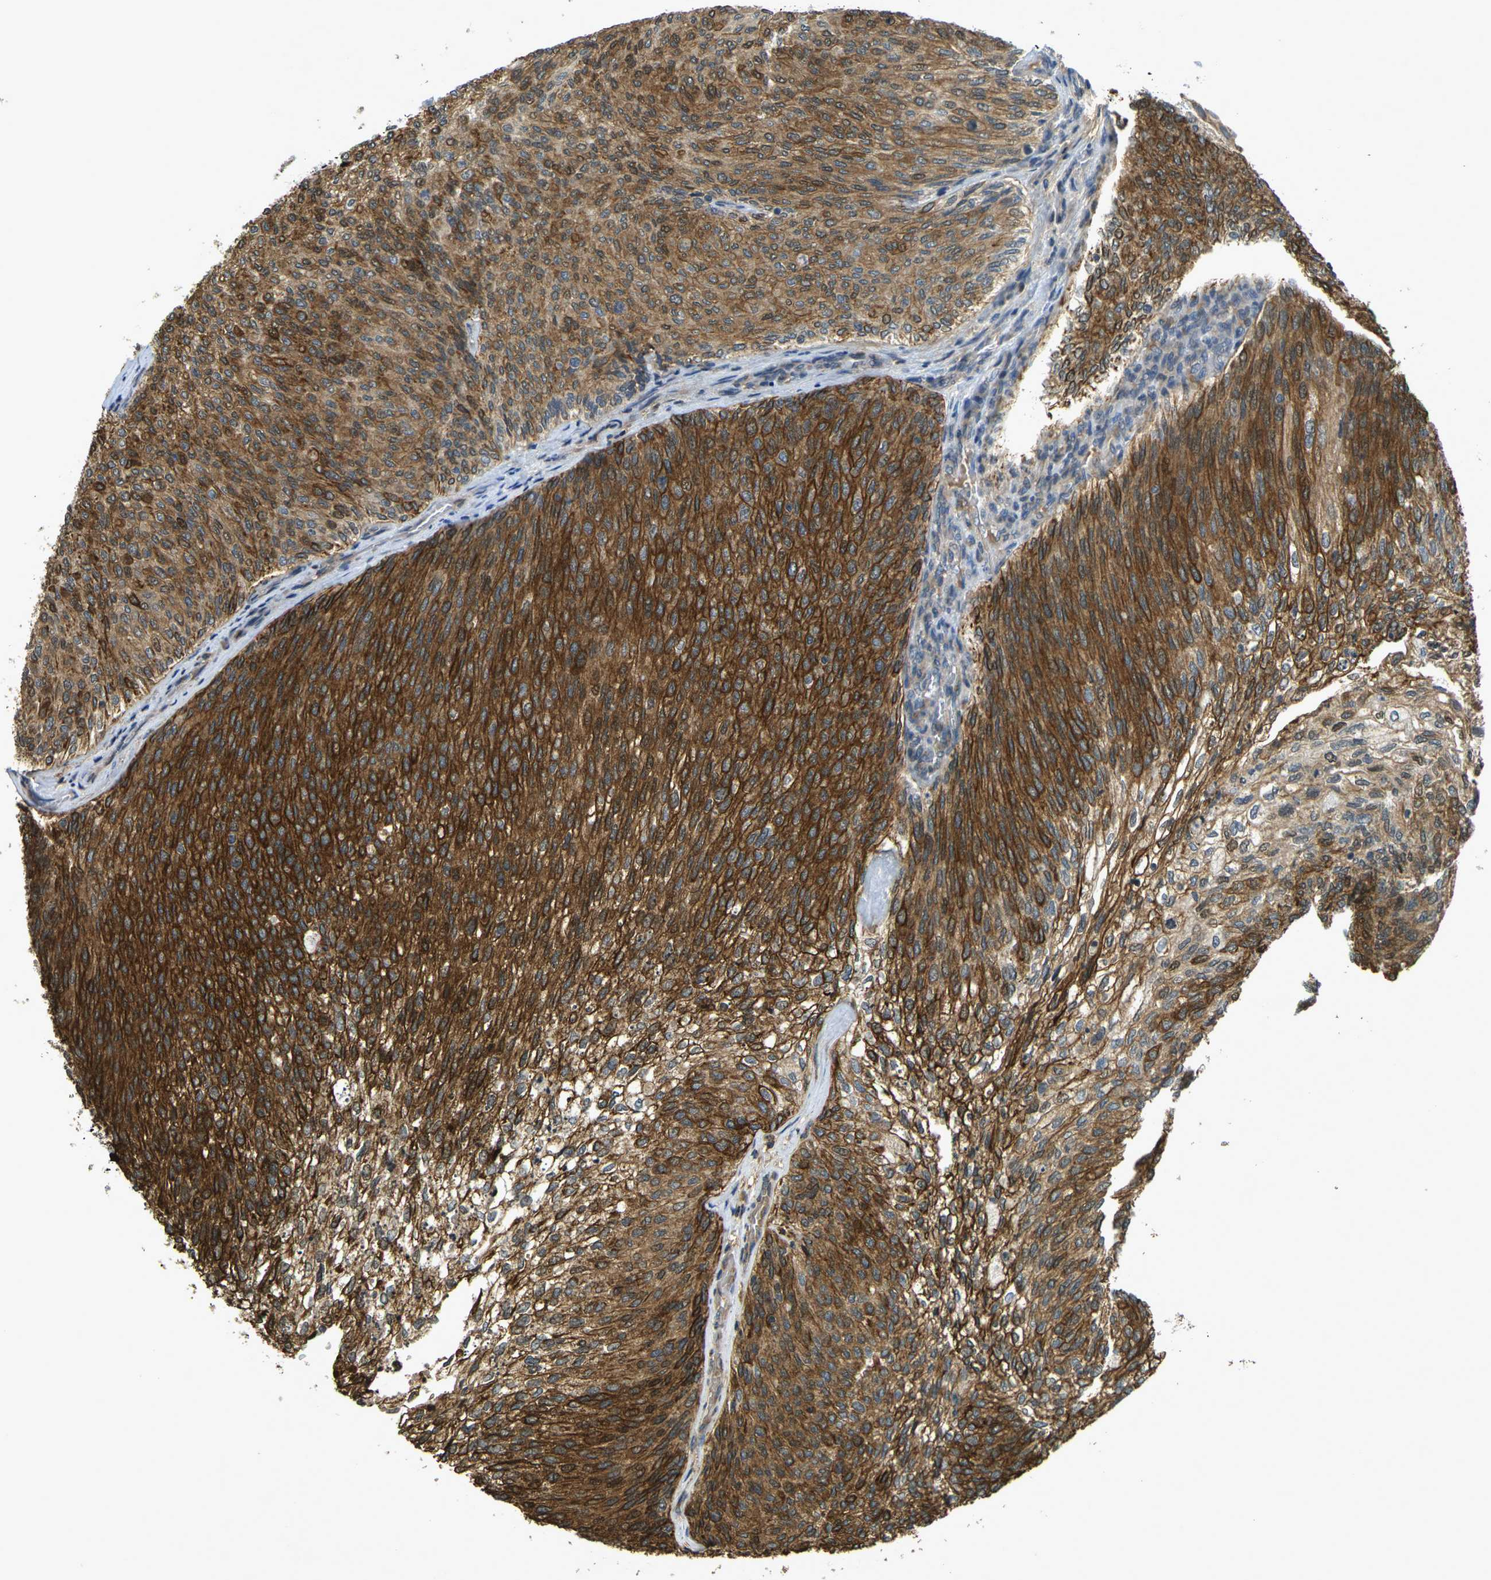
{"staining": {"intensity": "strong", "quantity": ">75%", "location": "cytoplasmic/membranous"}, "tissue": "urothelial cancer", "cell_type": "Tumor cells", "image_type": "cancer", "snomed": [{"axis": "morphology", "description": "Urothelial carcinoma, Low grade"}, {"axis": "topography", "description": "Urinary bladder"}], "caption": "Immunohistochemistry (IHC) histopathology image of urothelial cancer stained for a protein (brown), which exhibits high levels of strong cytoplasmic/membranous expression in about >75% of tumor cells.", "gene": "CAST", "patient": {"sex": "female", "age": 79}}